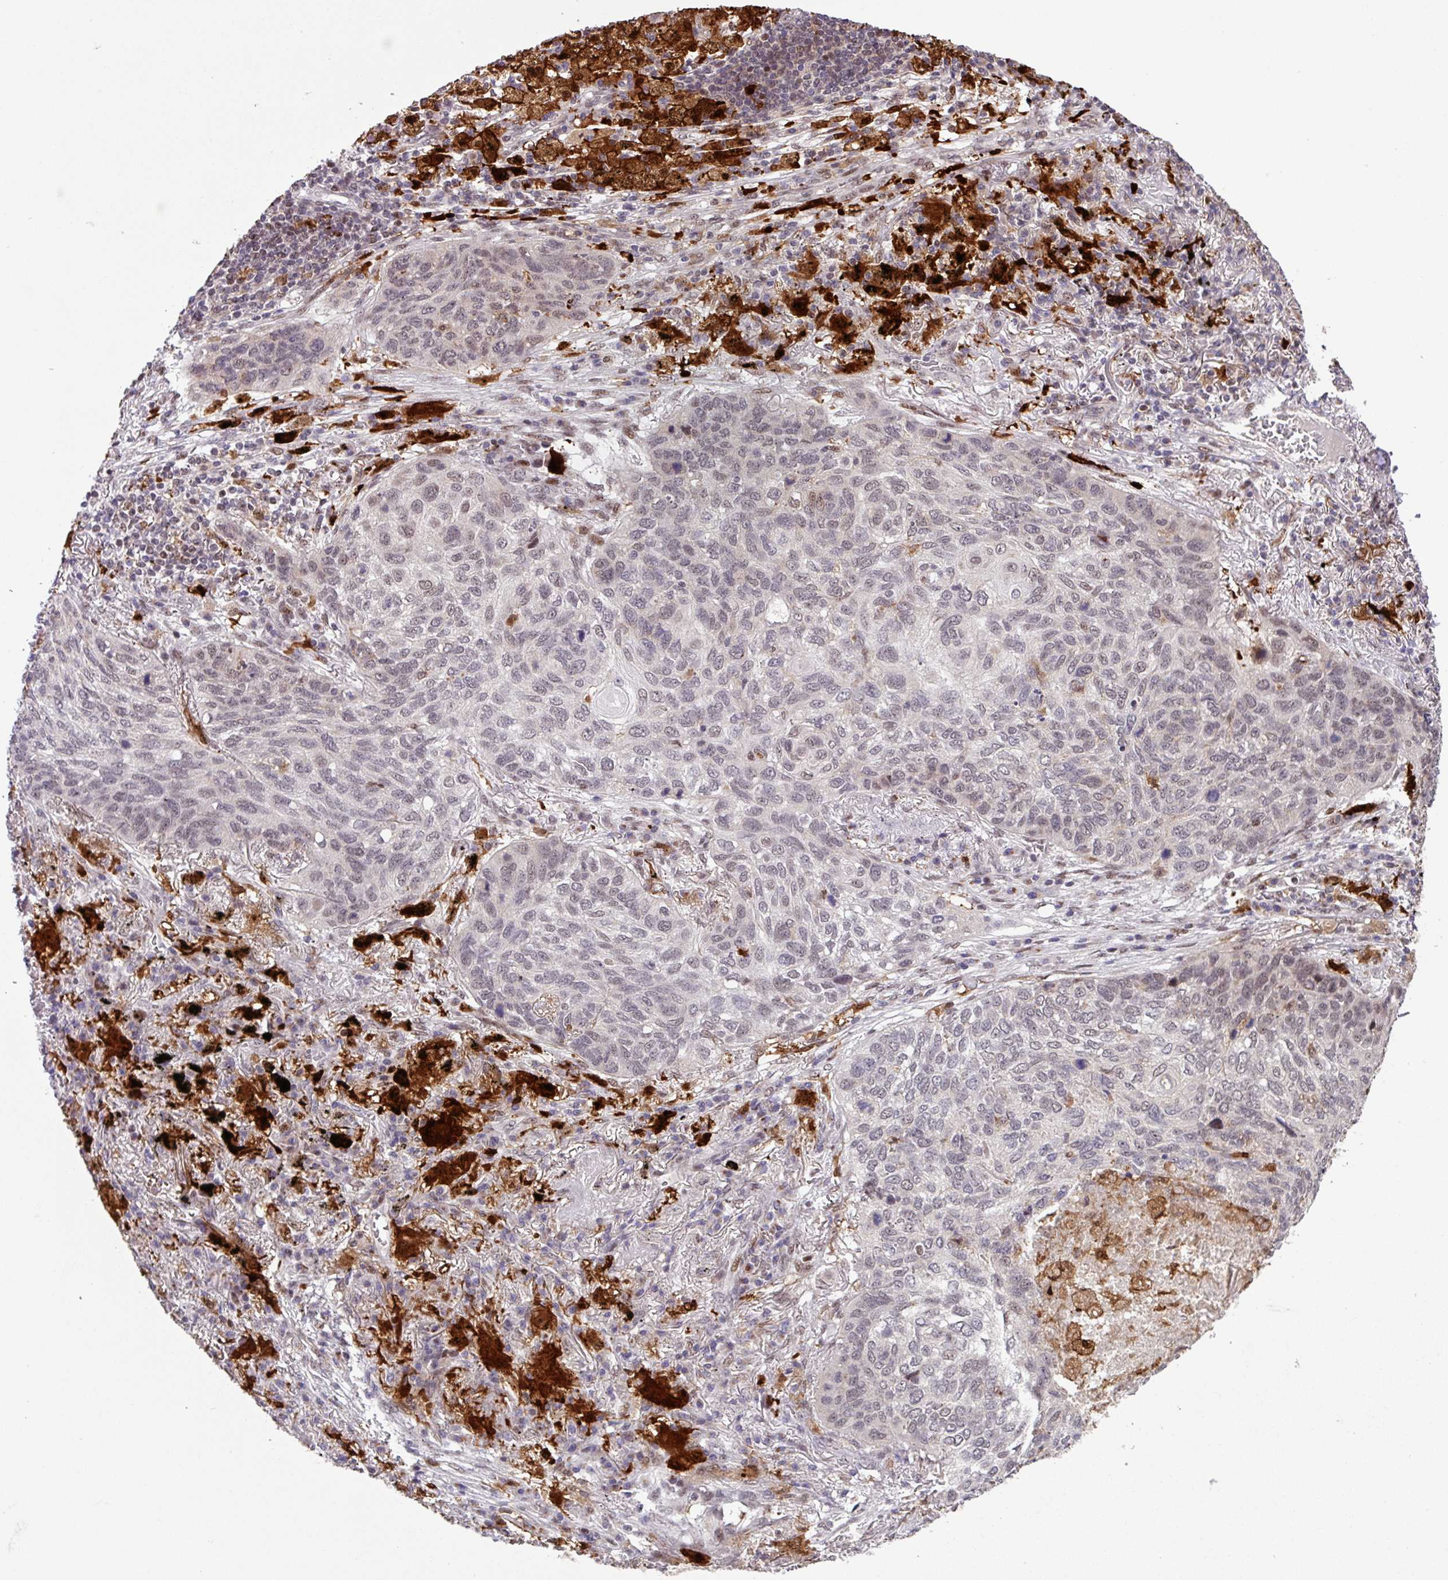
{"staining": {"intensity": "weak", "quantity": "25%-75%", "location": "nuclear"}, "tissue": "lung cancer", "cell_type": "Tumor cells", "image_type": "cancer", "snomed": [{"axis": "morphology", "description": "Squamous cell carcinoma, NOS"}, {"axis": "topography", "description": "Lung"}], "caption": "Immunohistochemistry staining of lung cancer, which shows low levels of weak nuclear expression in about 25%-75% of tumor cells indicating weak nuclear protein expression. The staining was performed using DAB (brown) for protein detection and nuclei were counterstained in hematoxylin (blue).", "gene": "BRD3", "patient": {"sex": "female", "age": 63}}